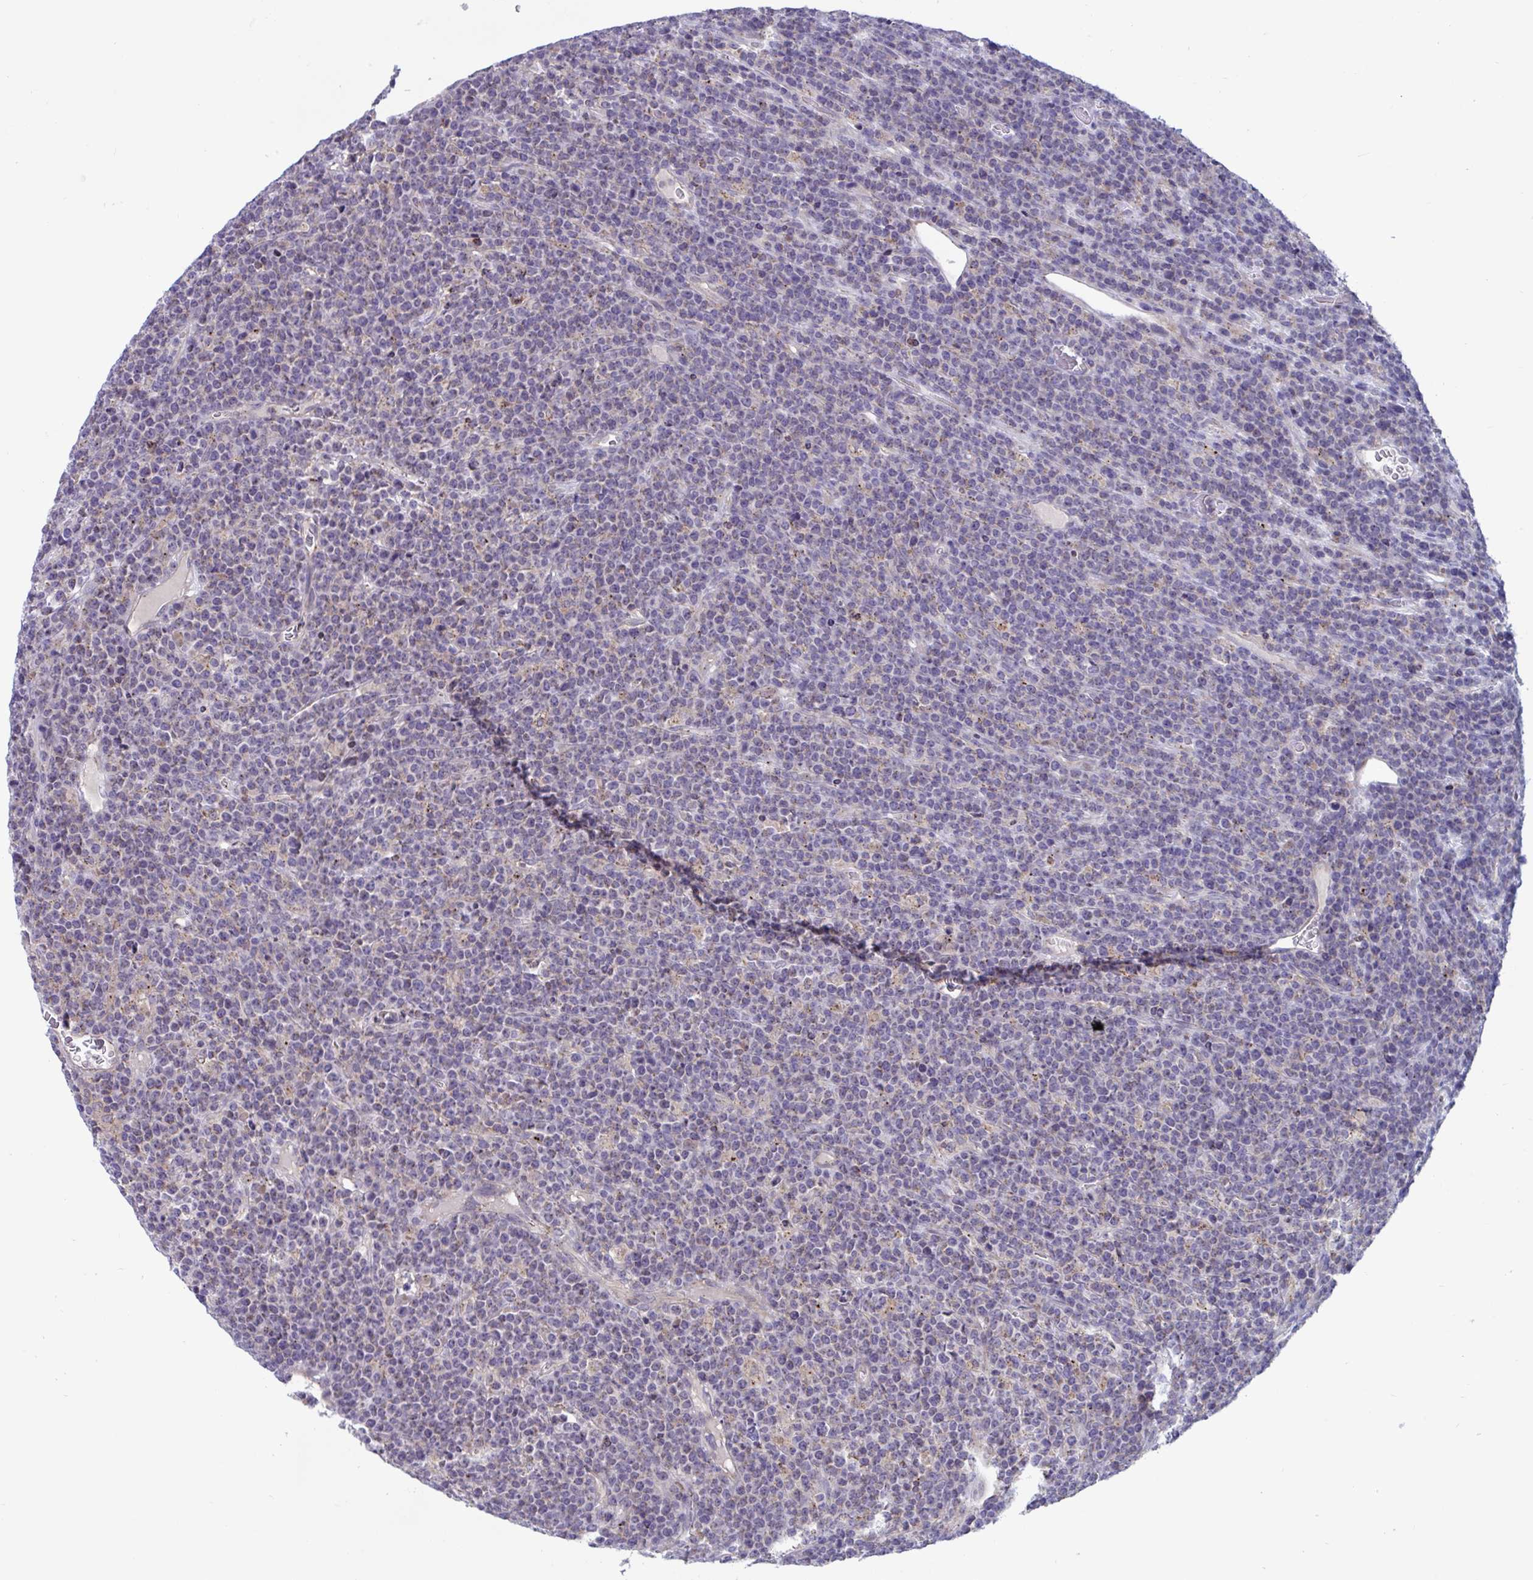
{"staining": {"intensity": "weak", "quantity": "25%-75%", "location": "cytoplasmic/membranous"}, "tissue": "lymphoma", "cell_type": "Tumor cells", "image_type": "cancer", "snomed": [{"axis": "morphology", "description": "Malignant lymphoma, non-Hodgkin's type, High grade"}, {"axis": "topography", "description": "Ovary"}], "caption": "Immunohistochemistry image of human lymphoma stained for a protein (brown), which demonstrates low levels of weak cytoplasmic/membranous staining in about 25%-75% of tumor cells.", "gene": "IST1", "patient": {"sex": "female", "age": 56}}